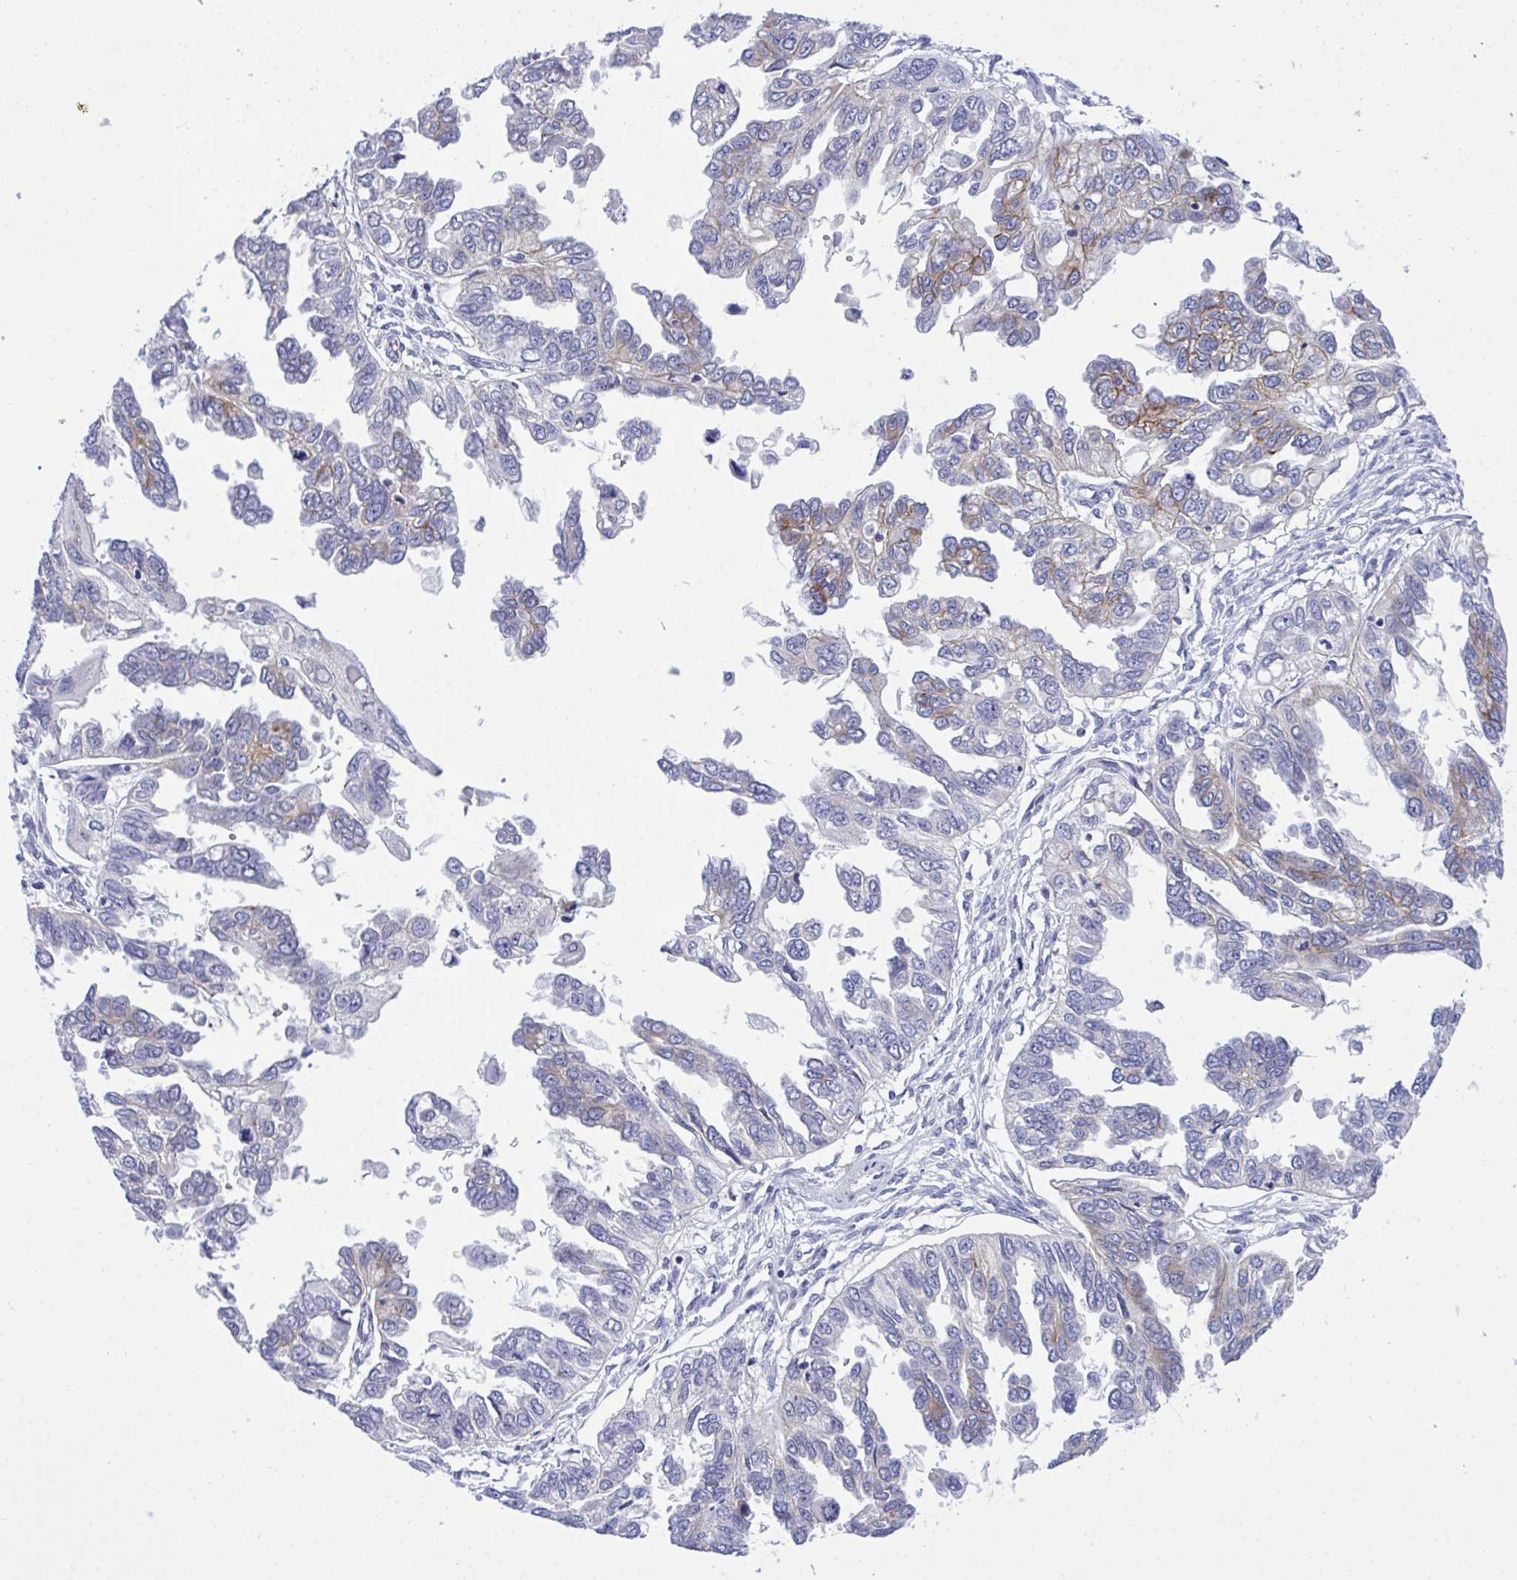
{"staining": {"intensity": "moderate", "quantity": "<25%", "location": "cytoplasmic/membranous"}, "tissue": "ovarian cancer", "cell_type": "Tumor cells", "image_type": "cancer", "snomed": [{"axis": "morphology", "description": "Cystadenocarcinoma, serous, NOS"}, {"axis": "topography", "description": "Ovary"}], "caption": "Immunohistochemical staining of ovarian serous cystadenocarcinoma demonstrates moderate cytoplasmic/membranous protein staining in about <25% of tumor cells.", "gene": "MED9", "patient": {"sex": "female", "age": 53}}